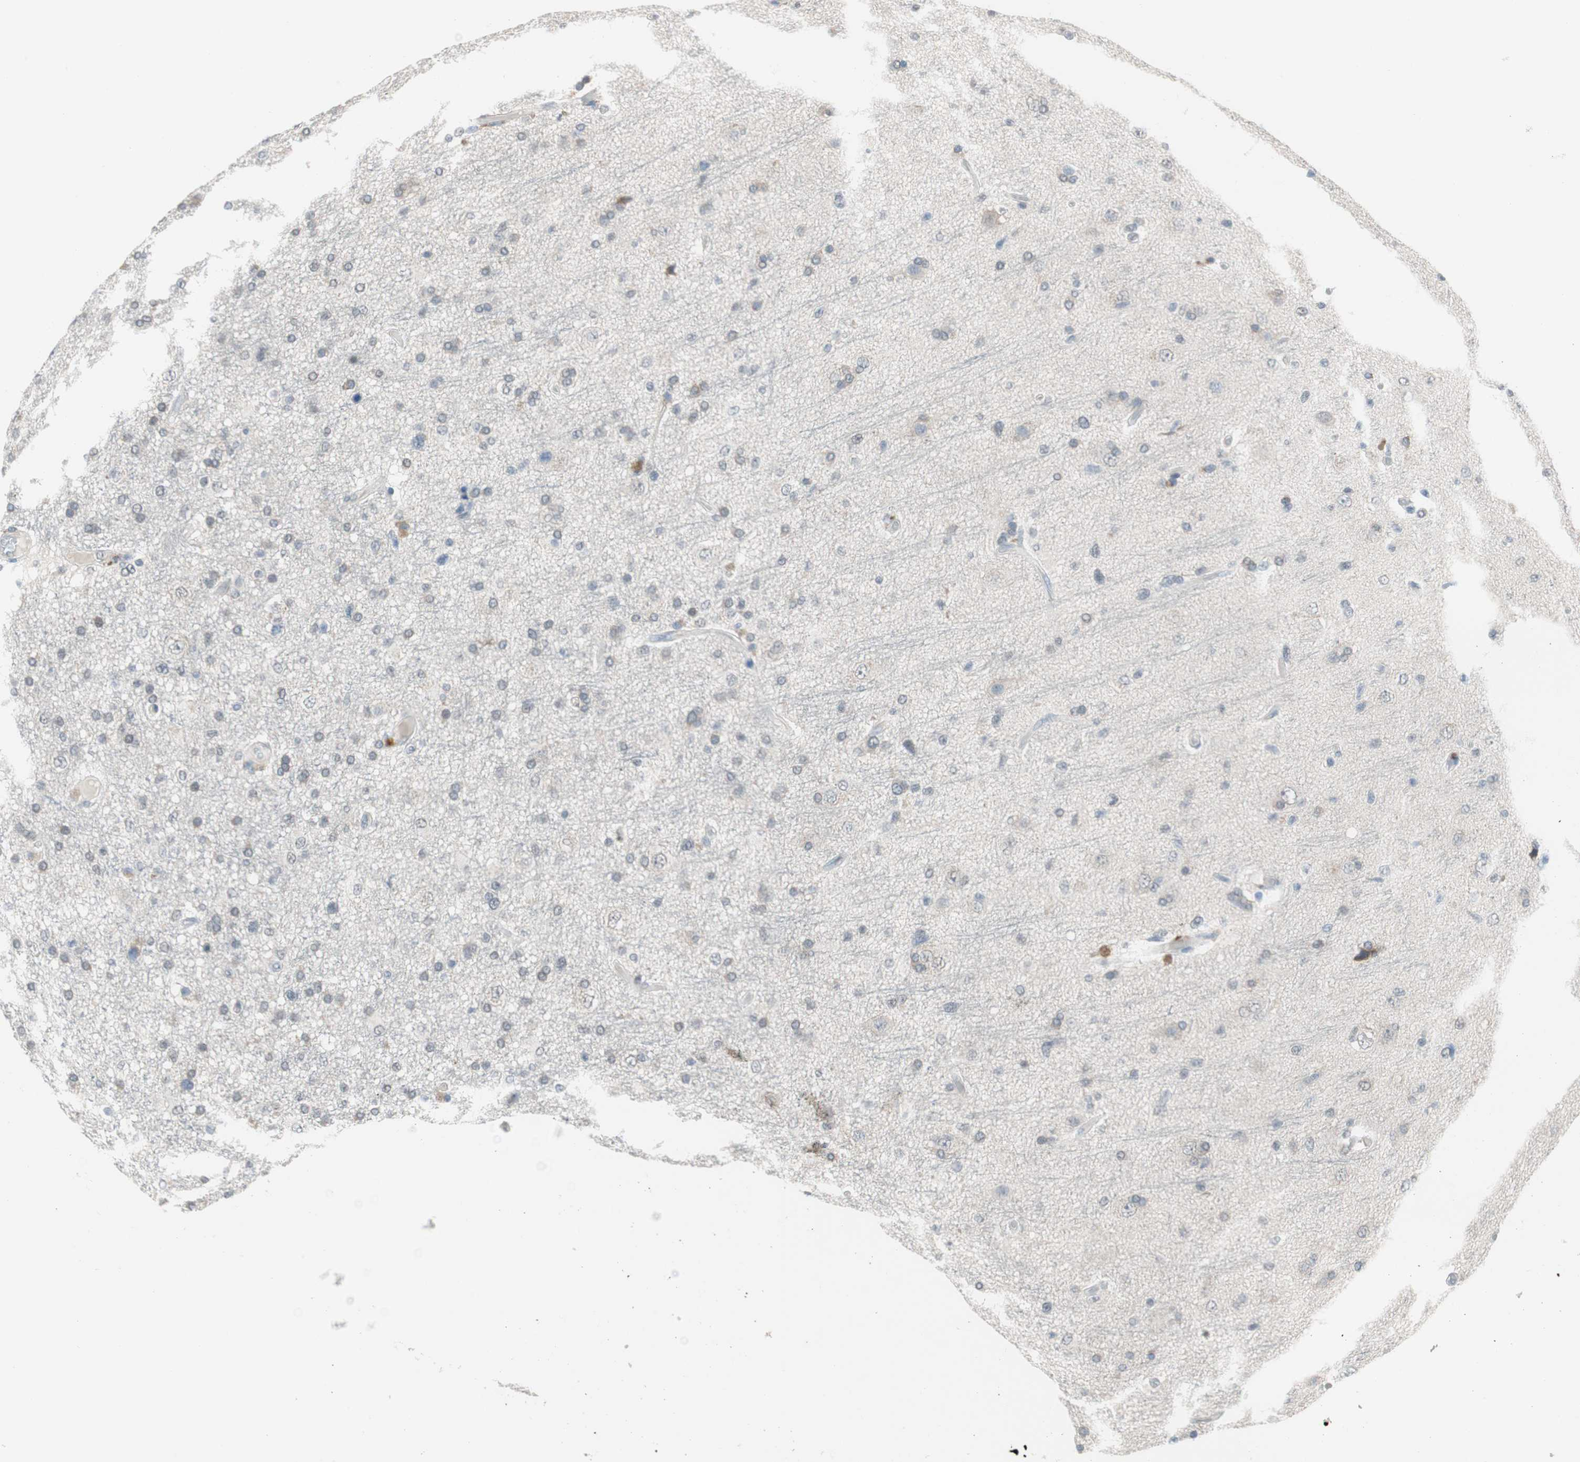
{"staining": {"intensity": "weak", "quantity": "<25%", "location": "cytoplasmic/membranous"}, "tissue": "glioma", "cell_type": "Tumor cells", "image_type": "cancer", "snomed": [{"axis": "morphology", "description": "Glioma, malignant, High grade"}, {"axis": "topography", "description": "Brain"}], "caption": "This is a photomicrograph of immunohistochemistry (IHC) staining of glioma, which shows no expression in tumor cells.", "gene": "GRHL1", "patient": {"sex": "male", "age": 33}}